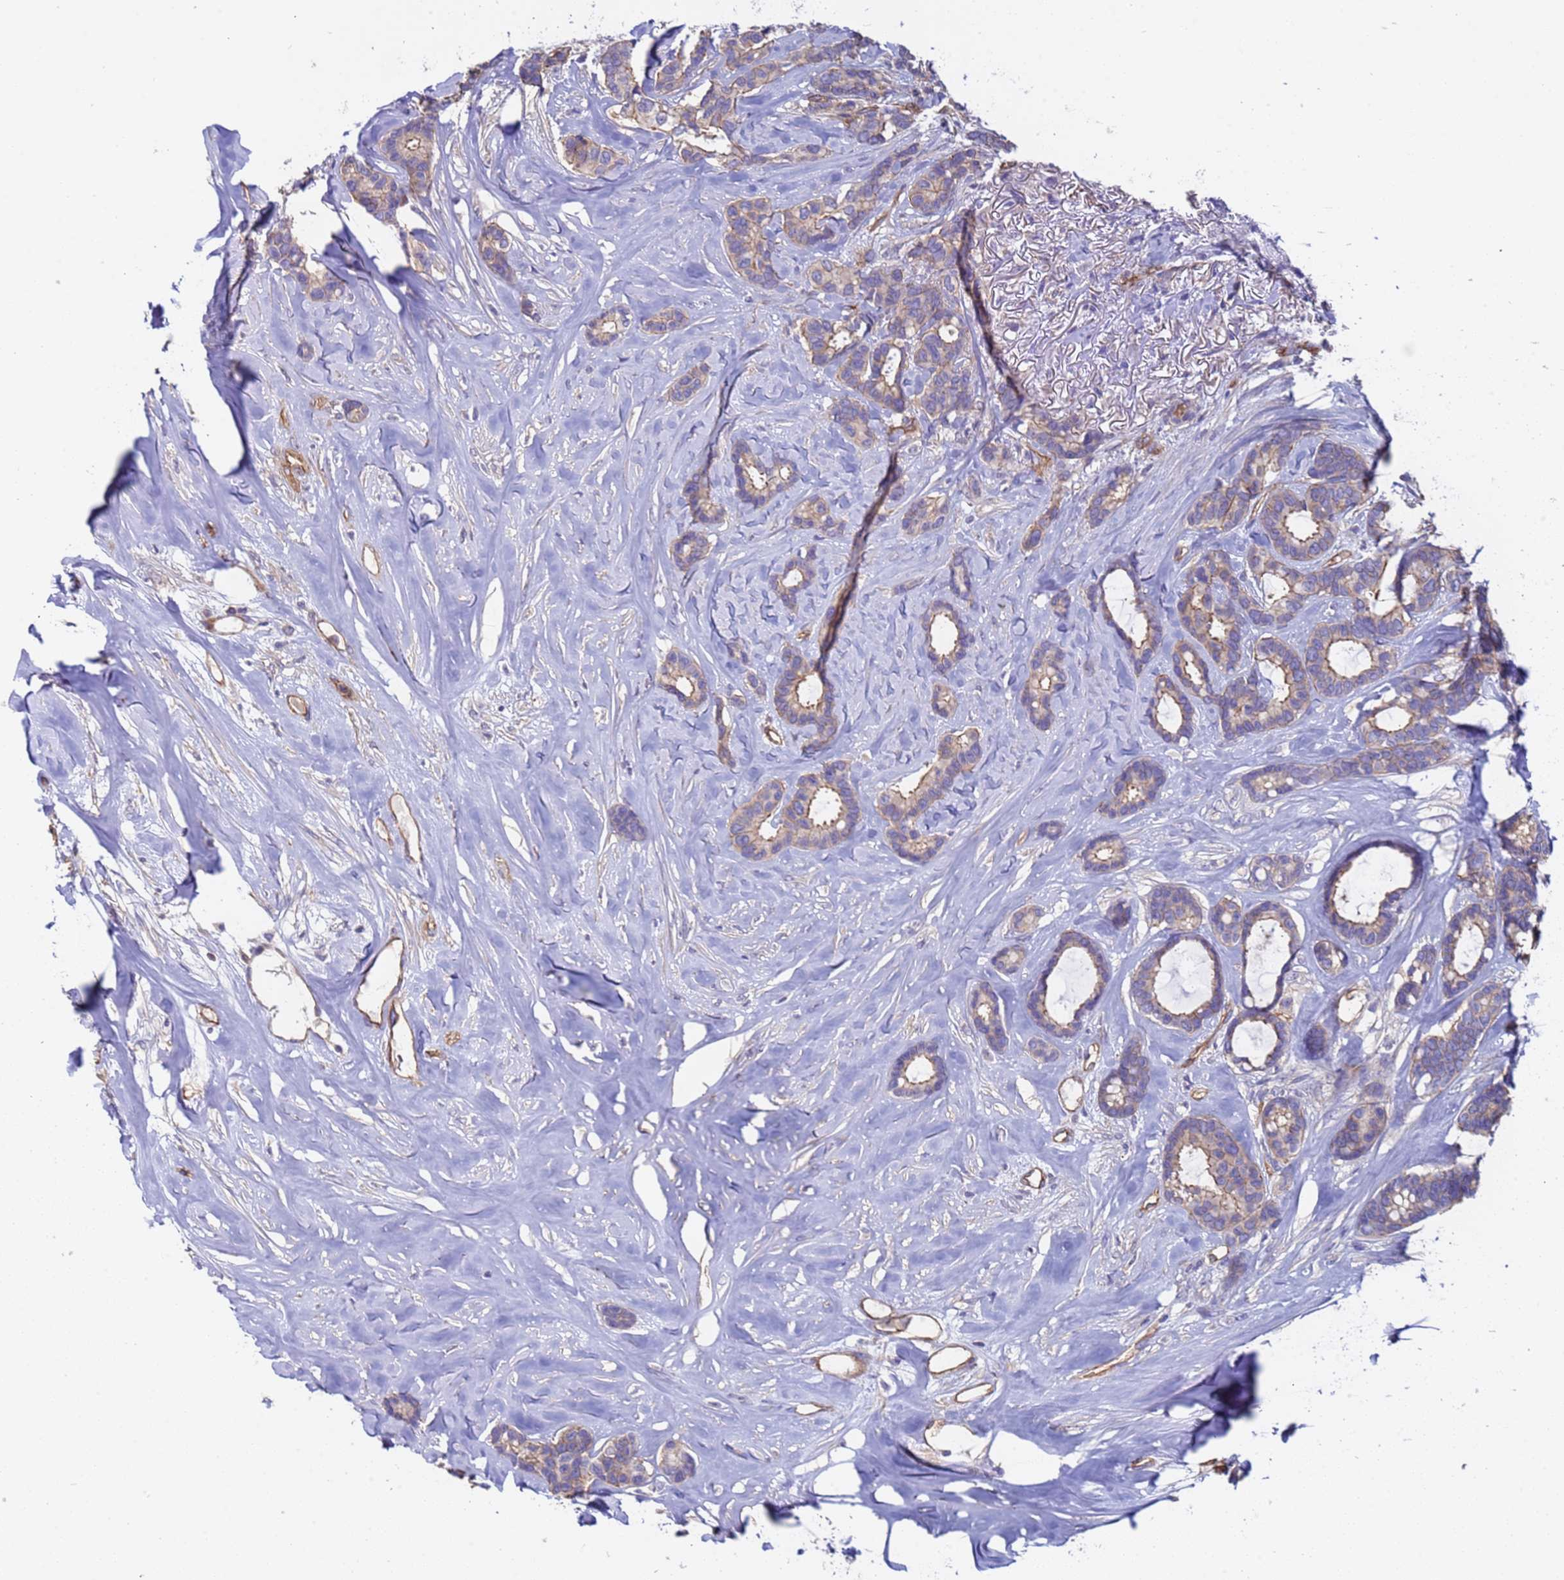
{"staining": {"intensity": "weak", "quantity": "25%-75%", "location": "cytoplasmic/membranous"}, "tissue": "breast cancer", "cell_type": "Tumor cells", "image_type": "cancer", "snomed": [{"axis": "morphology", "description": "Duct carcinoma"}, {"axis": "topography", "description": "Breast"}], "caption": "Immunohistochemistry (IHC) photomicrograph of neoplastic tissue: breast cancer (intraductal carcinoma) stained using immunohistochemistry demonstrates low levels of weak protein expression localized specifically in the cytoplasmic/membranous of tumor cells, appearing as a cytoplasmic/membranous brown color.", "gene": "ZNF248", "patient": {"sex": "female", "age": 87}}